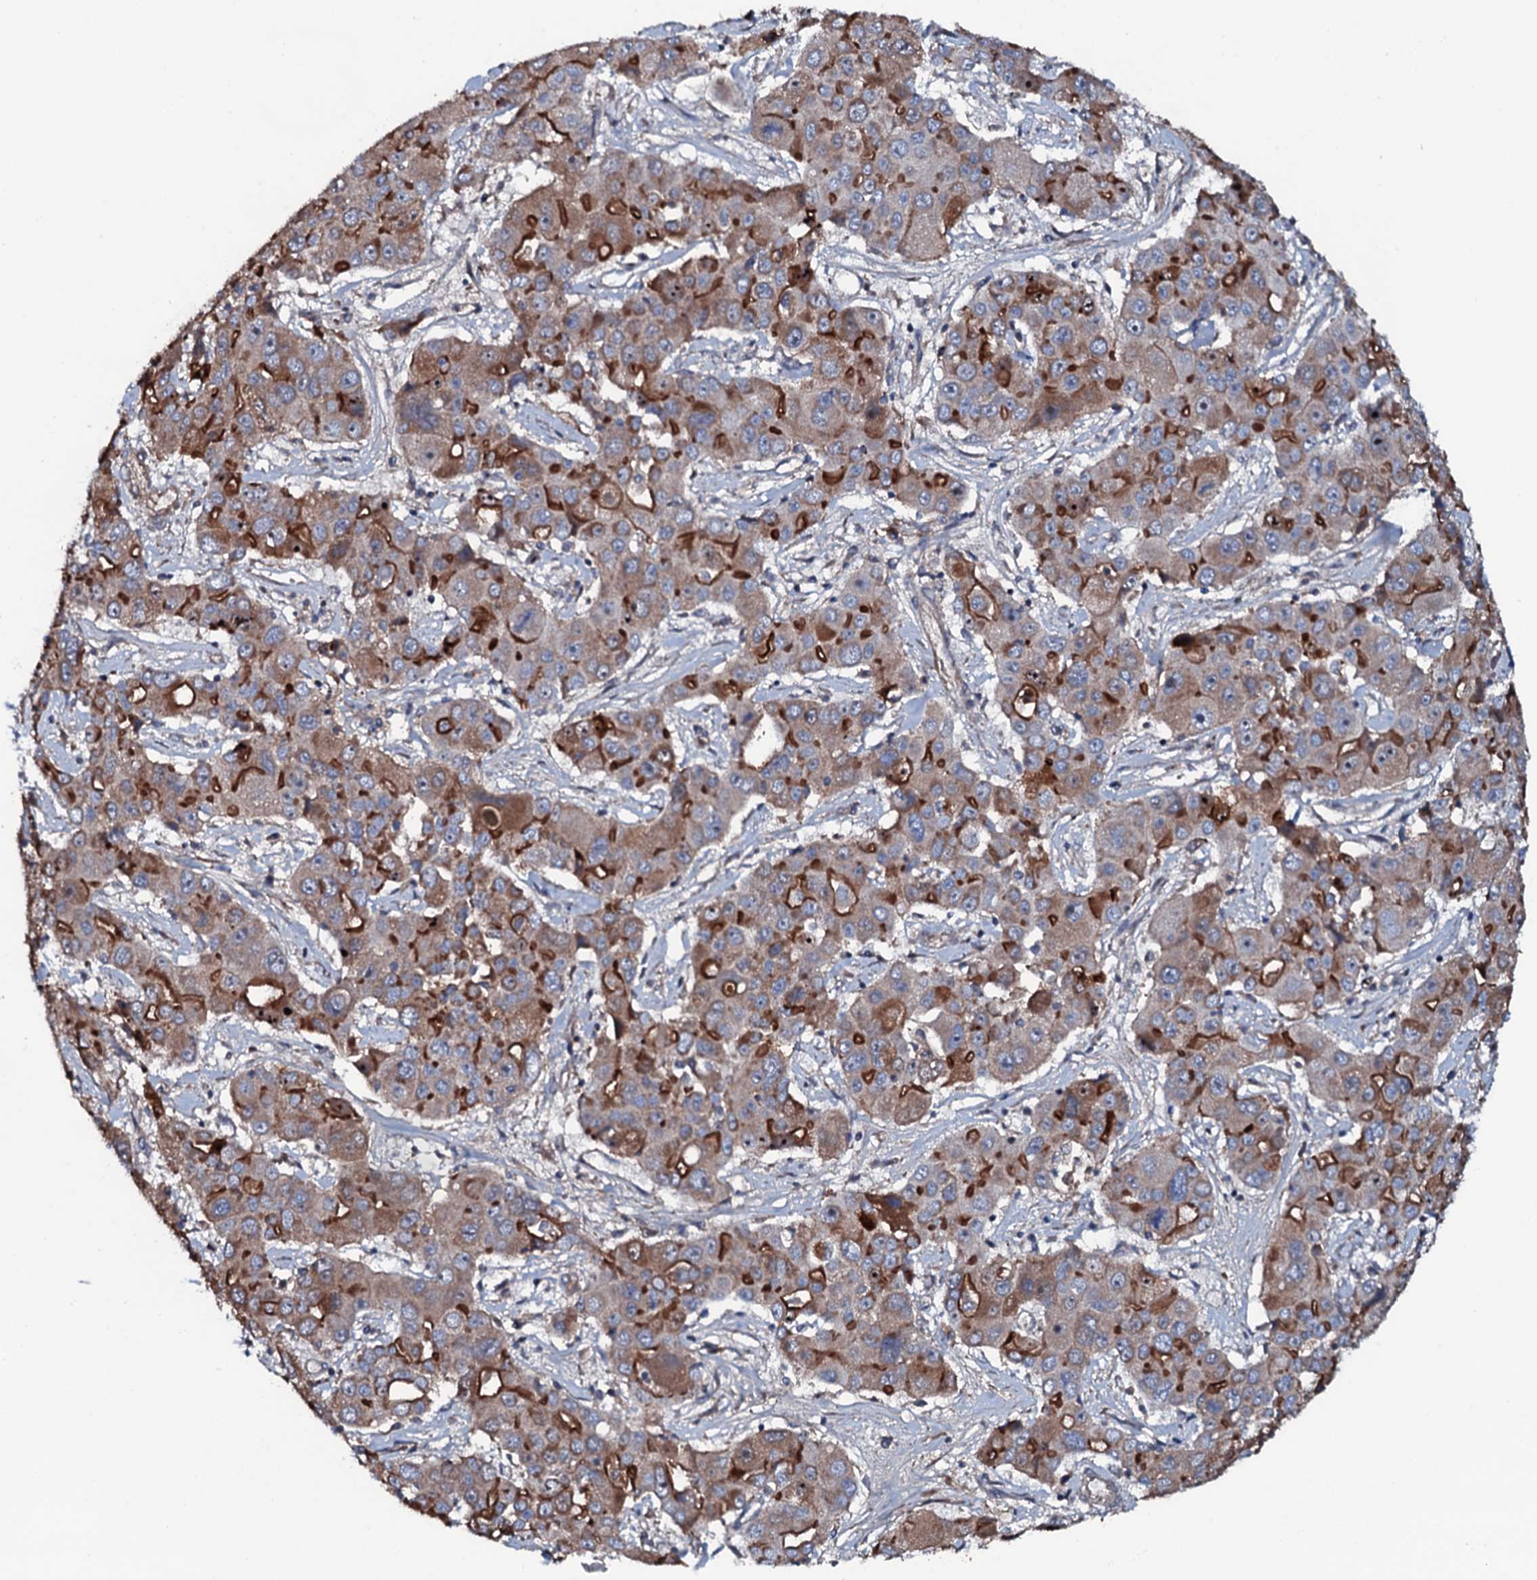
{"staining": {"intensity": "strong", "quantity": "25%-75%", "location": "cytoplasmic/membranous"}, "tissue": "liver cancer", "cell_type": "Tumor cells", "image_type": "cancer", "snomed": [{"axis": "morphology", "description": "Cholangiocarcinoma"}, {"axis": "topography", "description": "Liver"}], "caption": "Protein expression by immunohistochemistry (IHC) exhibits strong cytoplasmic/membranous positivity in about 25%-75% of tumor cells in liver cholangiocarcinoma.", "gene": "NEK1", "patient": {"sex": "male", "age": 67}}